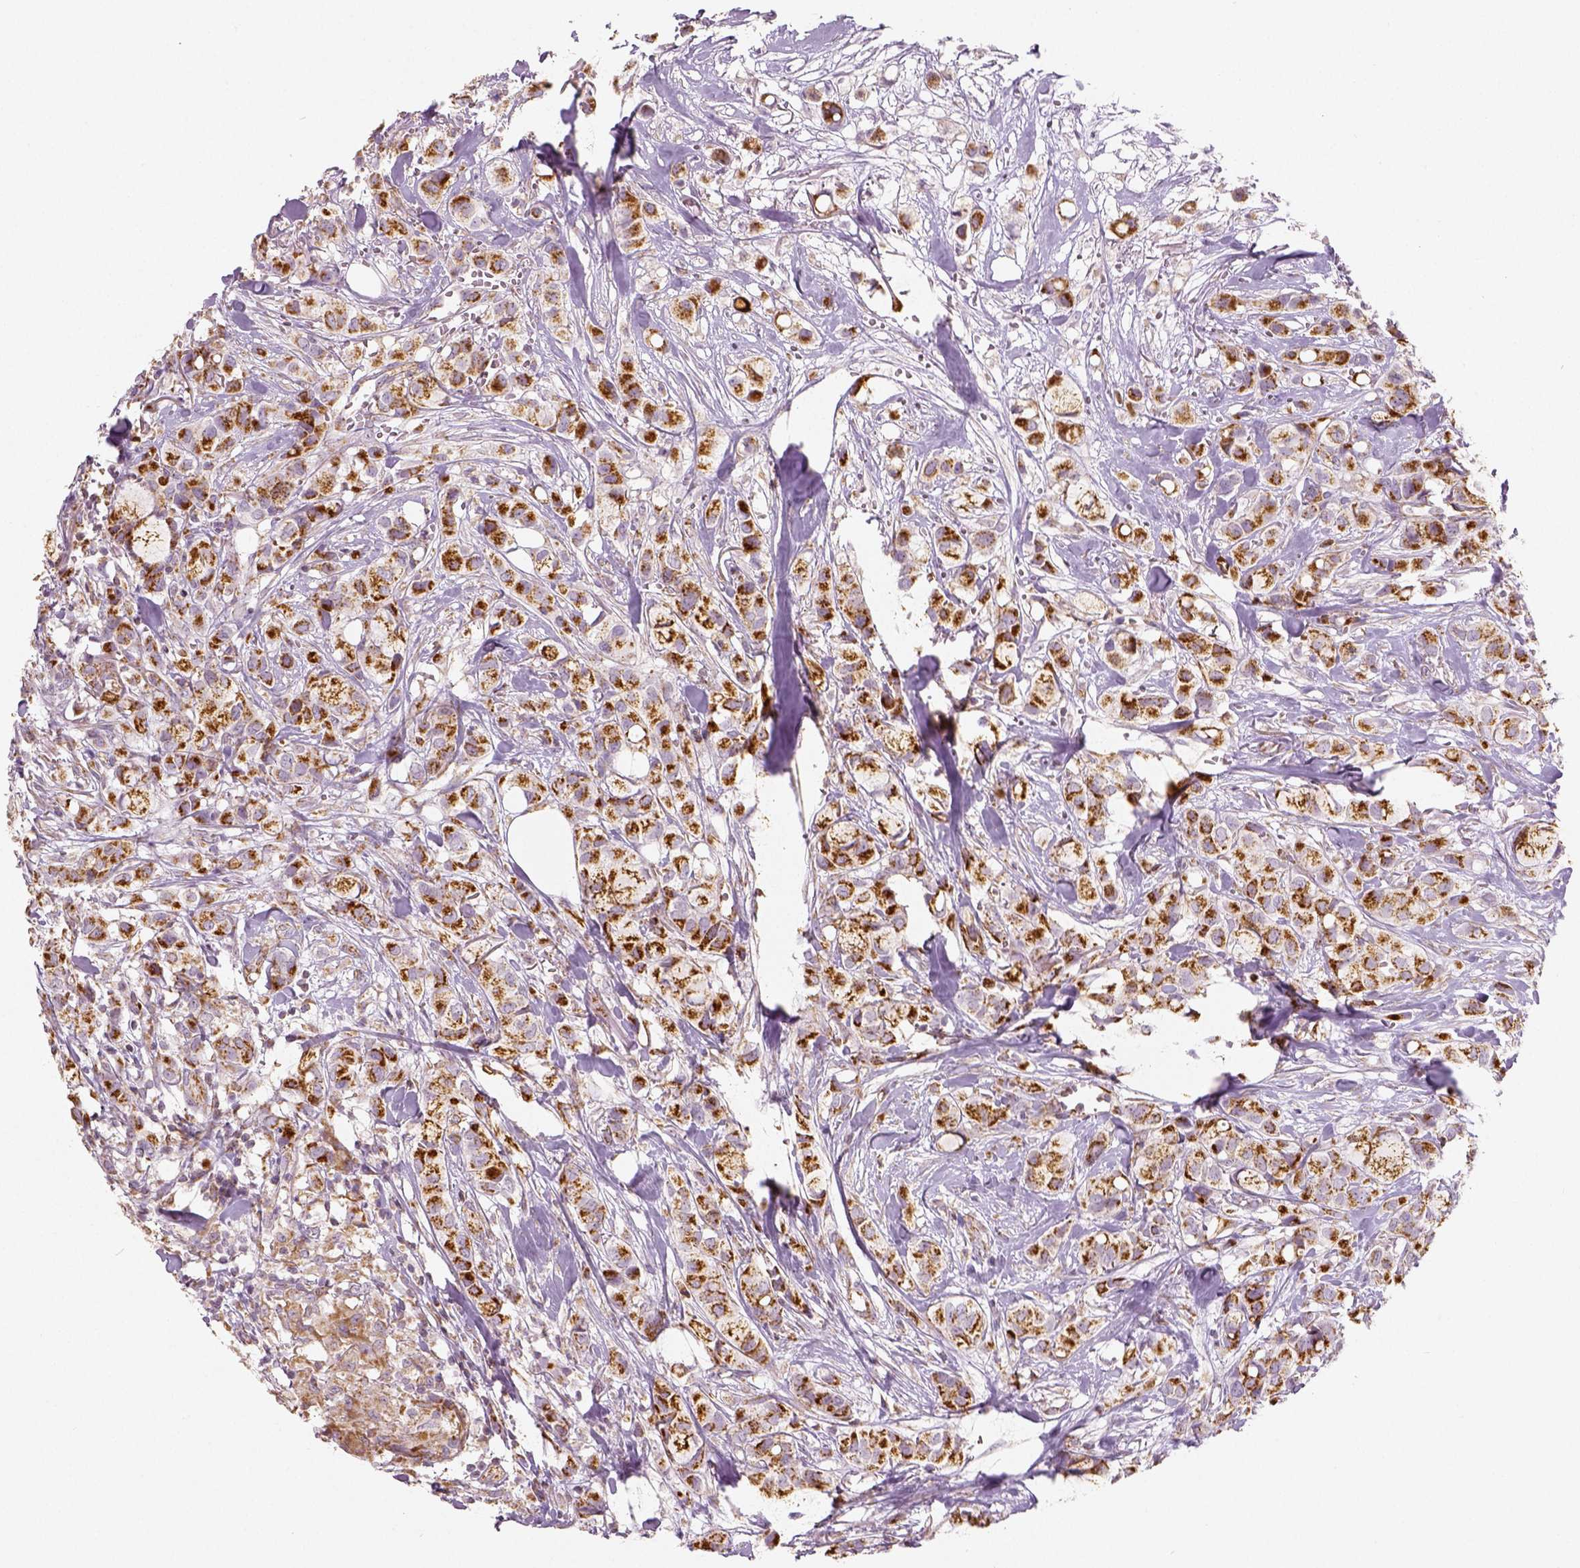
{"staining": {"intensity": "strong", "quantity": ">75%", "location": "cytoplasmic/membranous"}, "tissue": "breast cancer", "cell_type": "Tumor cells", "image_type": "cancer", "snomed": [{"axis": "morphology", "description": "Duct carcinoma"}, {"axis": "topography", "description": "Breast"}], "caption": "Protein staining reveals strong cytoplasmic/membranous expression in about >75% of tumor cells in breast intraductal carcinoma.", "gene": "PGAM5", "patient": {"sex": "female", "age": 85}}